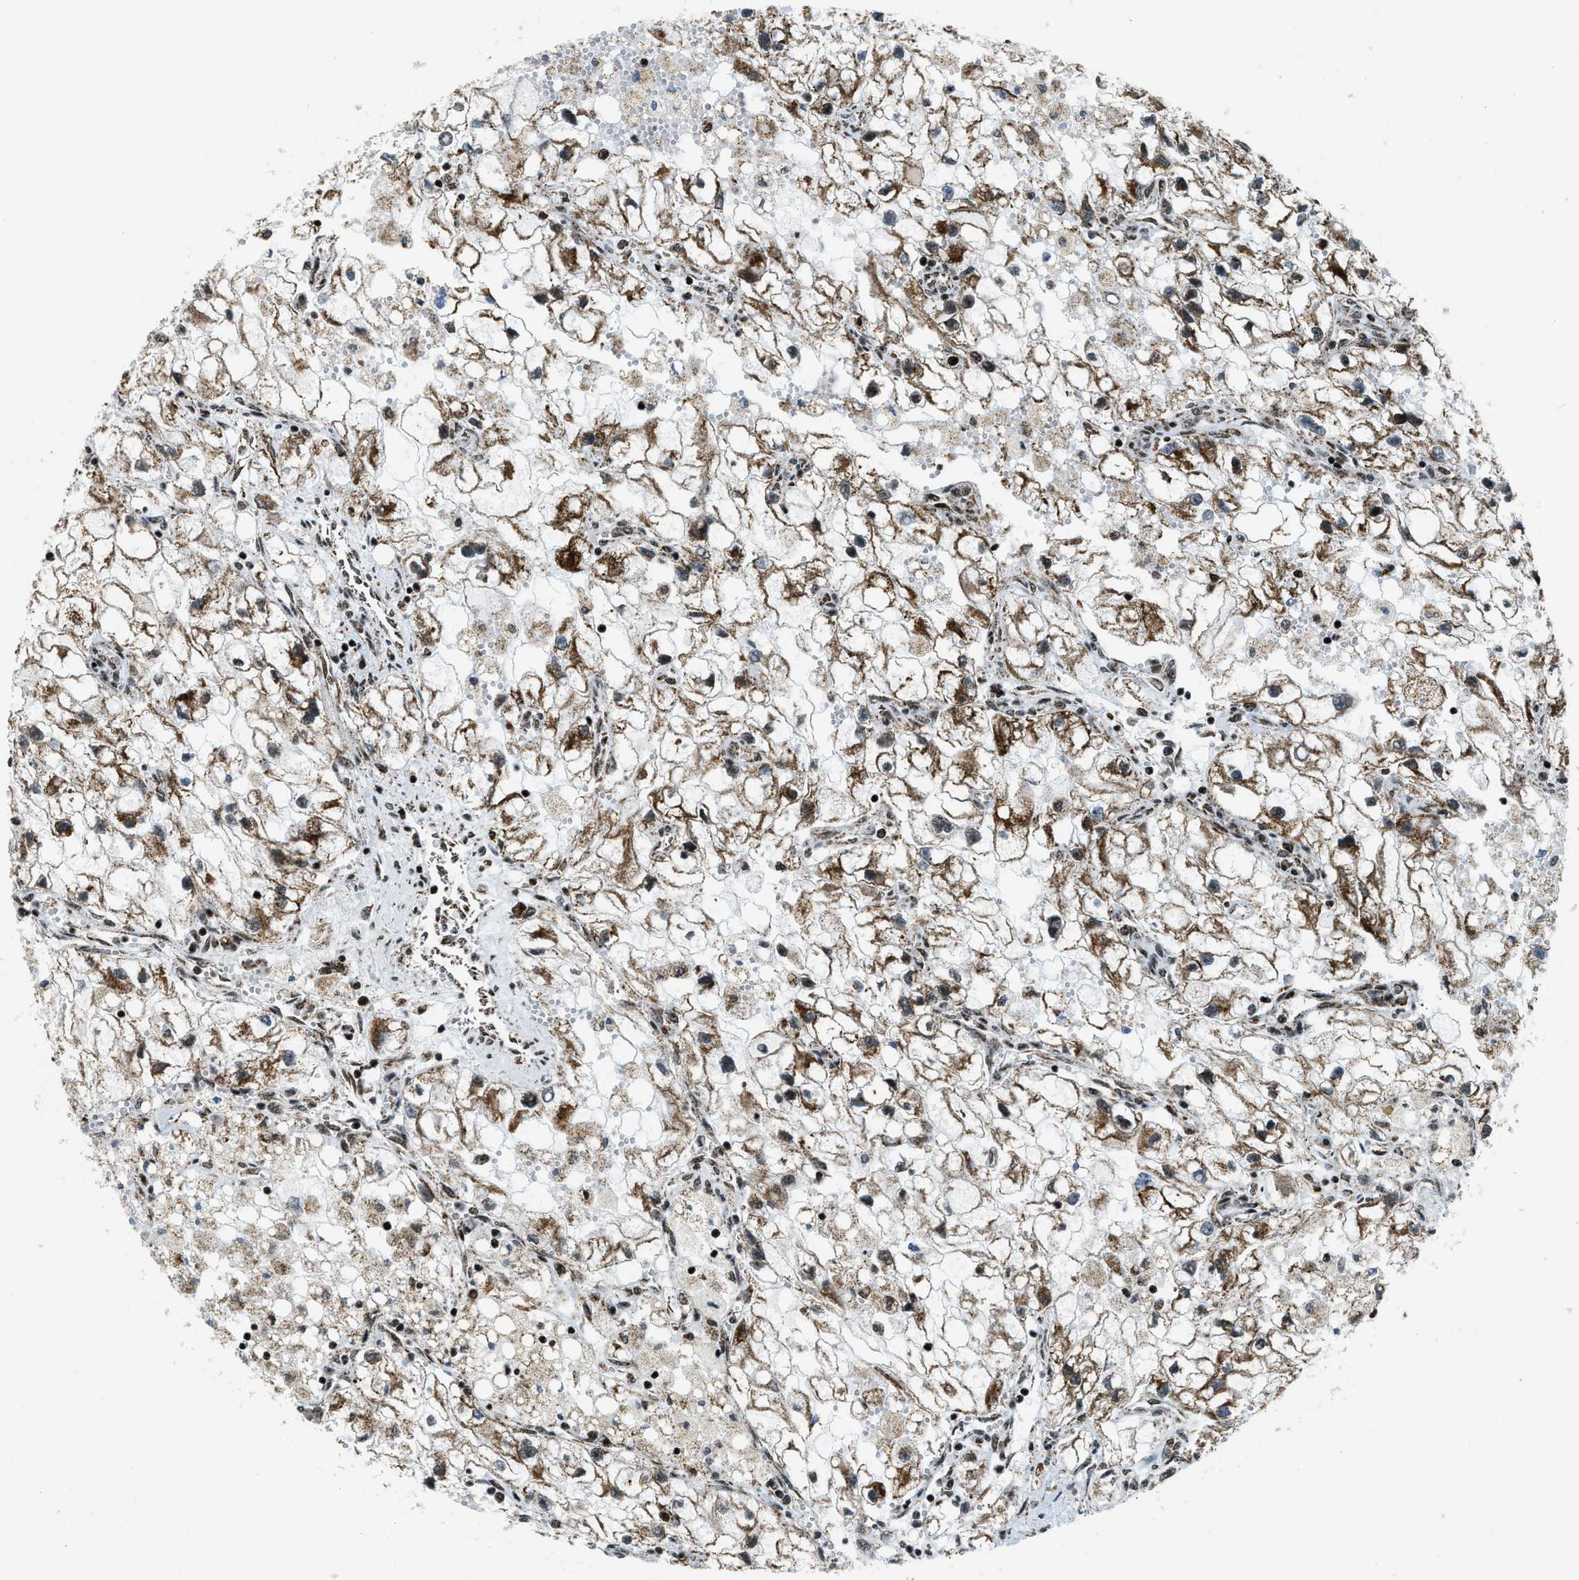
{"staining": {"intensity": "moderate", "quantity": ">75%", "location": "cytoplasmic/membranous"}, "tissue": "renal cancer", "cell_type": "Tumor cells", "image_type": "cancer", "snomed": [{"axis": "morphology", "description": "Adenocarcinoma, NOS"}, {"axis": "topography", "description": "Kidney"}], "caption": "This micrograph displays immunohistochemistry (IHC) staining of renal cancer (adenocarcinoma), with medium moderate cytoplasmic/membranous staining in about >75% of tumor cells.", "gene": "GABPB1", "patient": {"sex": "female", "age": 70}}